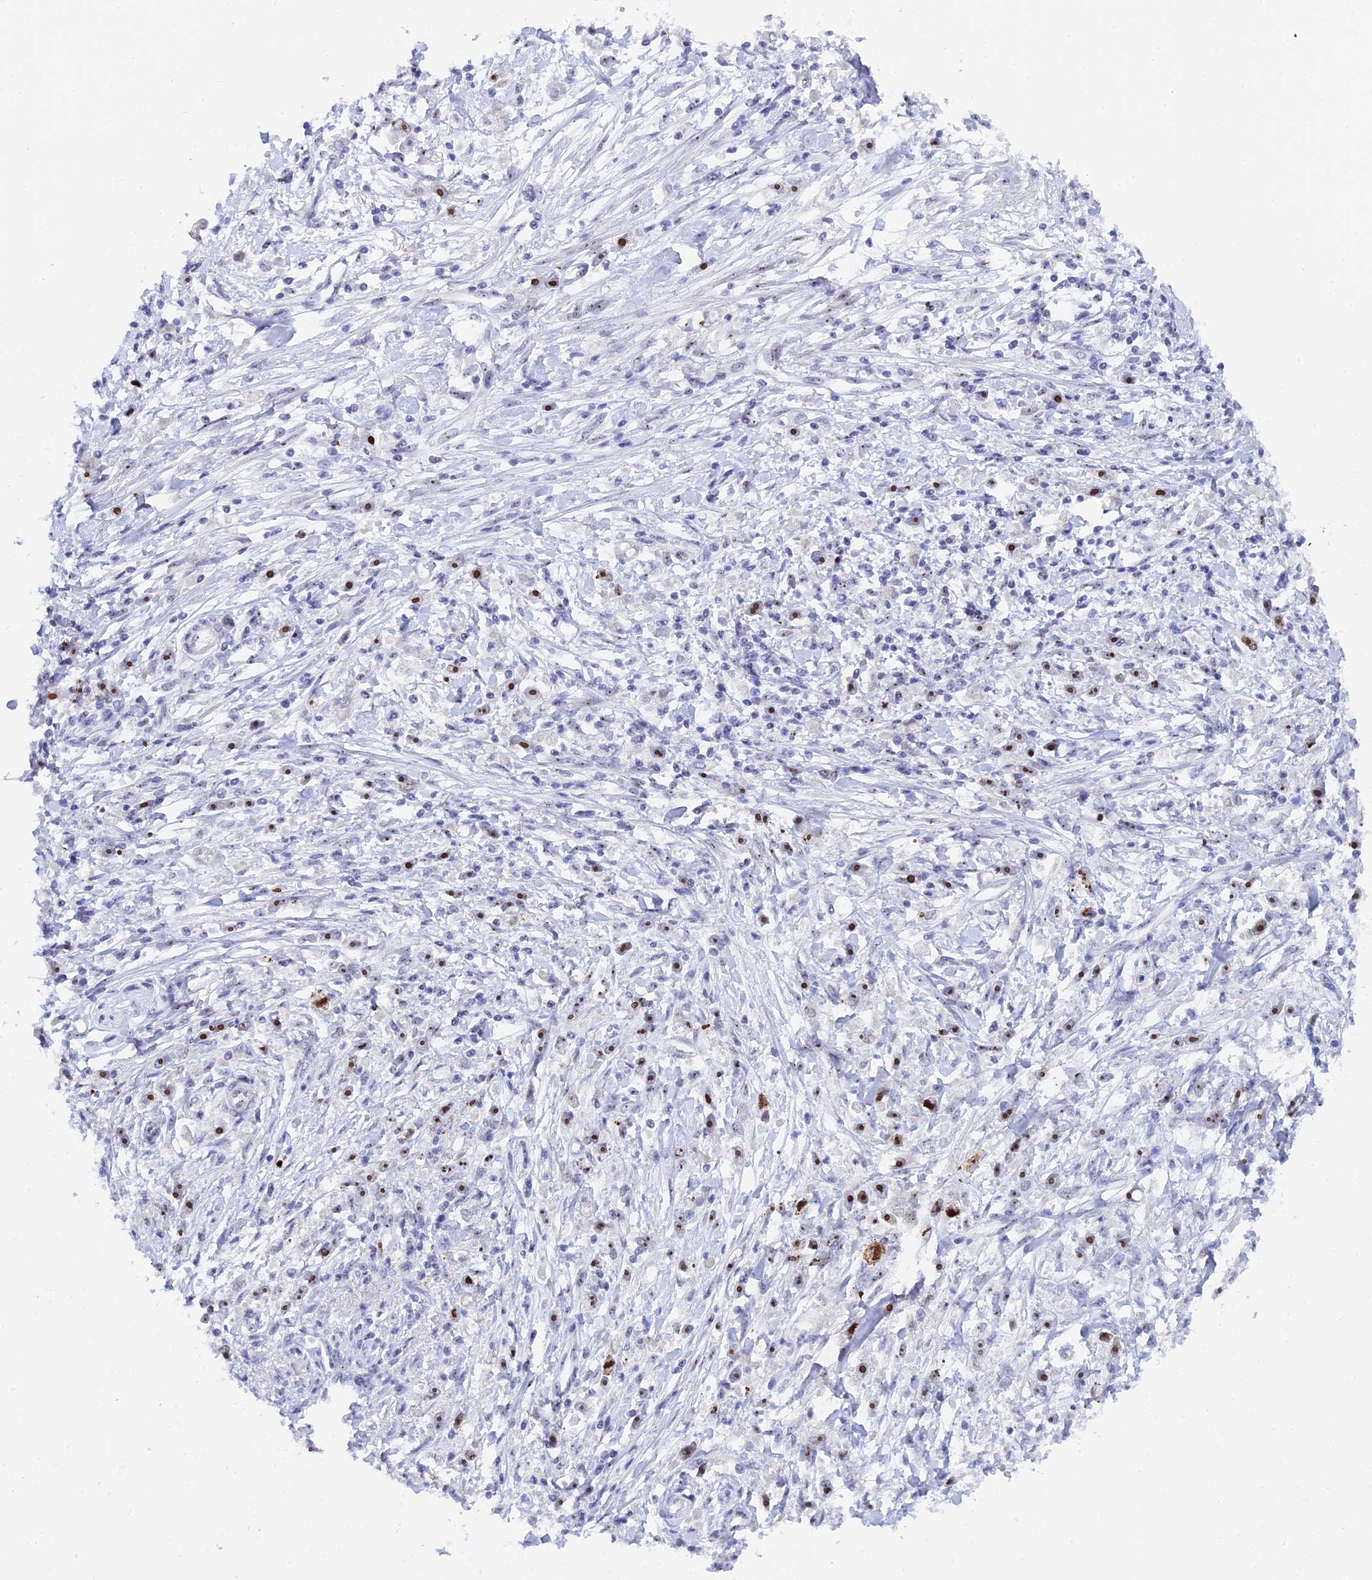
{"staining": {"intensity": "strong", "quantity": "25%-75%", "location": "nuclear"}, "tissue": "stomach cancer", "cell_type": "Tumor cells", "image_type": "cancer", "snomed": [{"axis": "morphology", "description": "Adenocarcinoma, NOS"}, {"axis": "topography", "description": "Stomach"}], "caption": "Stomach adenocarcinoma tissue reveals strong nuclear positivity in about 25%-75% of tumor cells, visualized by immunohistochemistry.", "gene": "RSL1D1", "patient": {"sex": "female", "age": 59}}